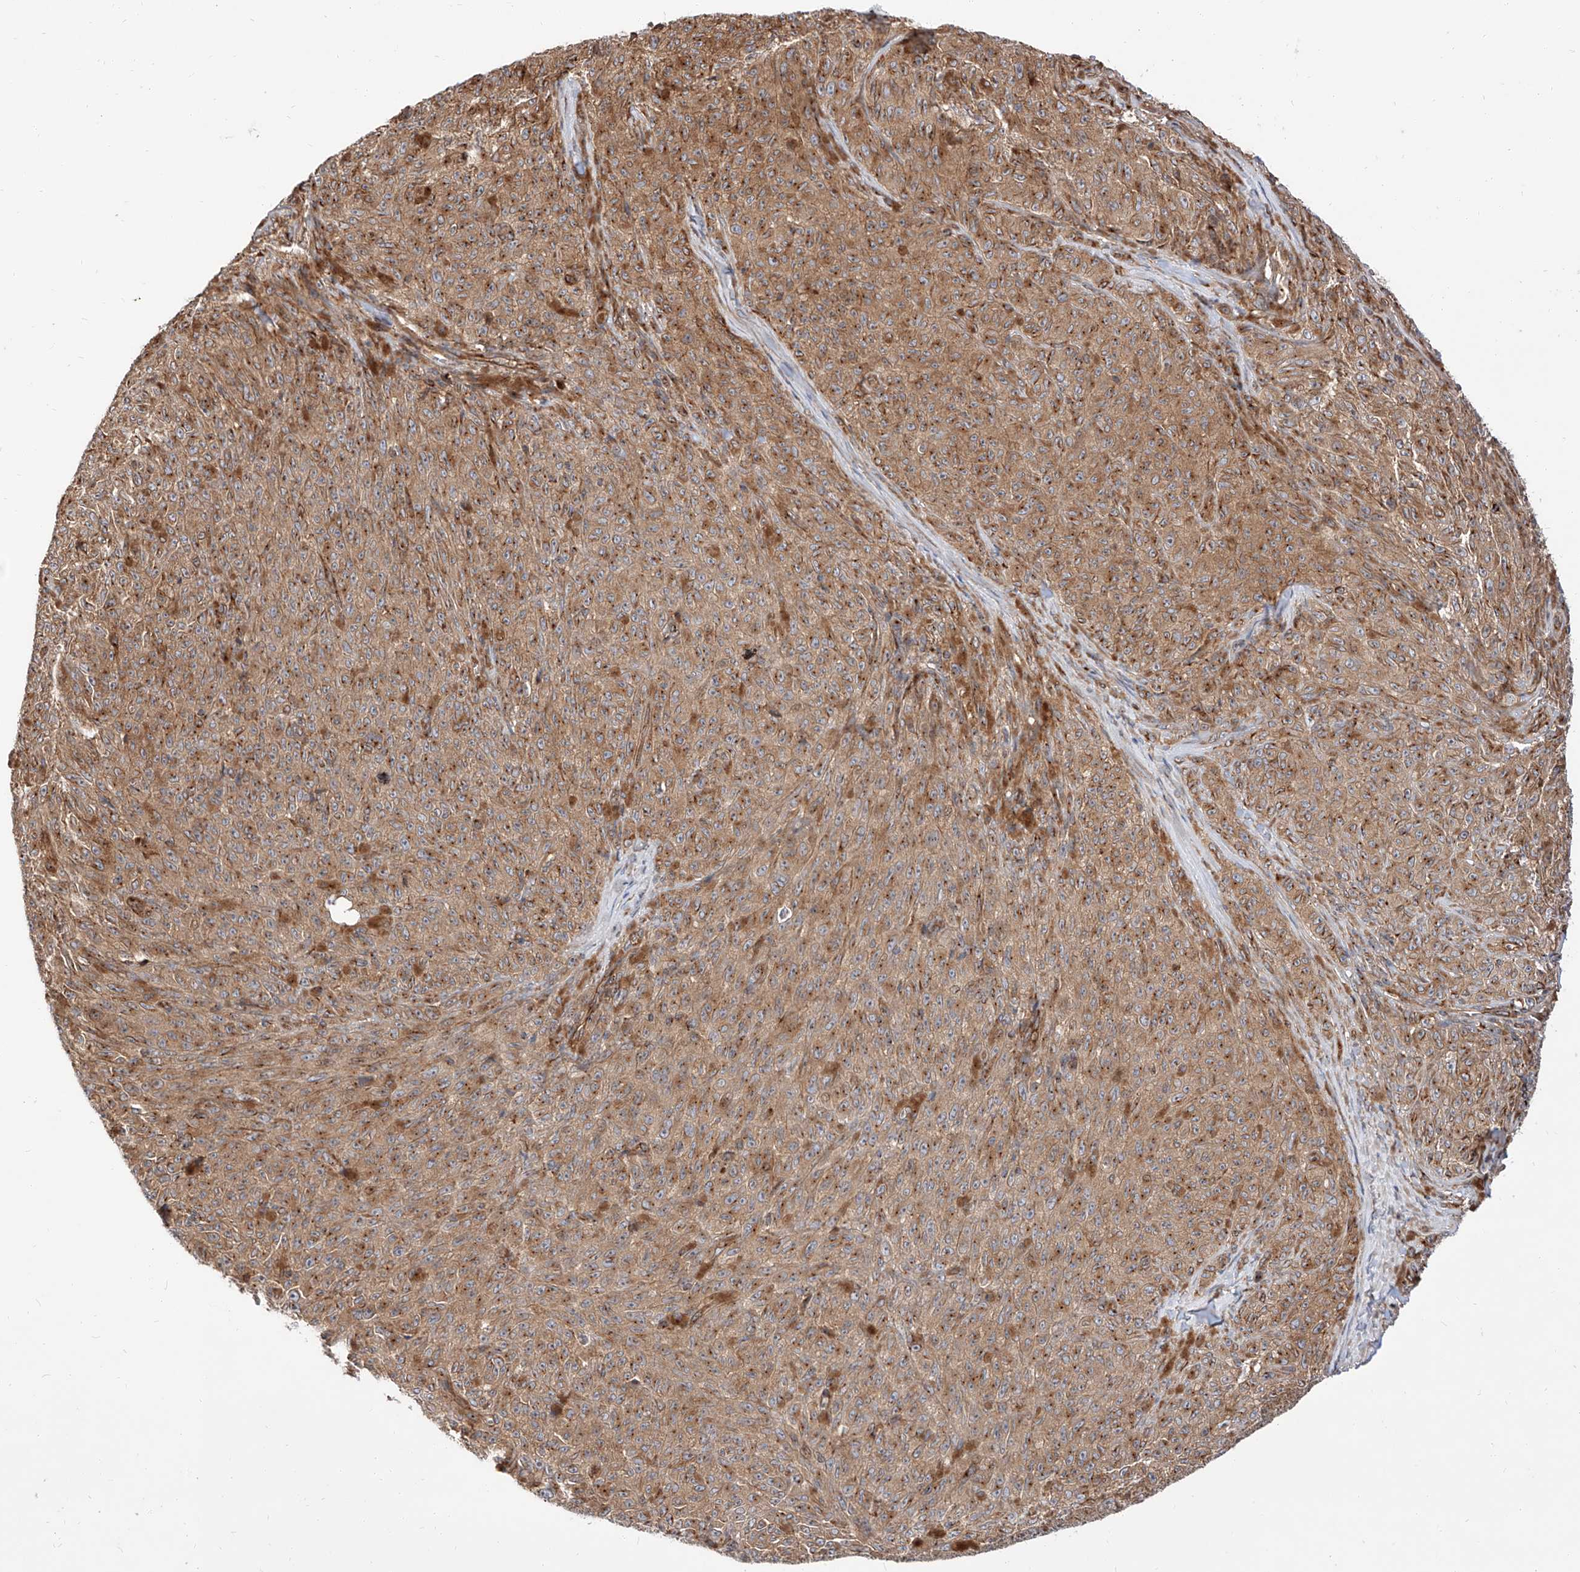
{"staining": {"intensity": "moderate", "quantity": ">75%", "location": "cytoplasmic/membranous"}, "tissue": "melanoma", "cell_type": "Tumor cells", "image_type": "cancer", "snomed": [{"axis": "morphology", "description": "Malignant melanoma, NOS"}, {"axis": "topography", "description": "Skin"}], "caption": "Brown immunohistochemical staining in human melanoma demonstrates moderate cytoplasmic/membranous positivity in approximately >75% of tumor cells.", "gene": "ISCA2", "patient": {"sex": "female", "age": 82}}